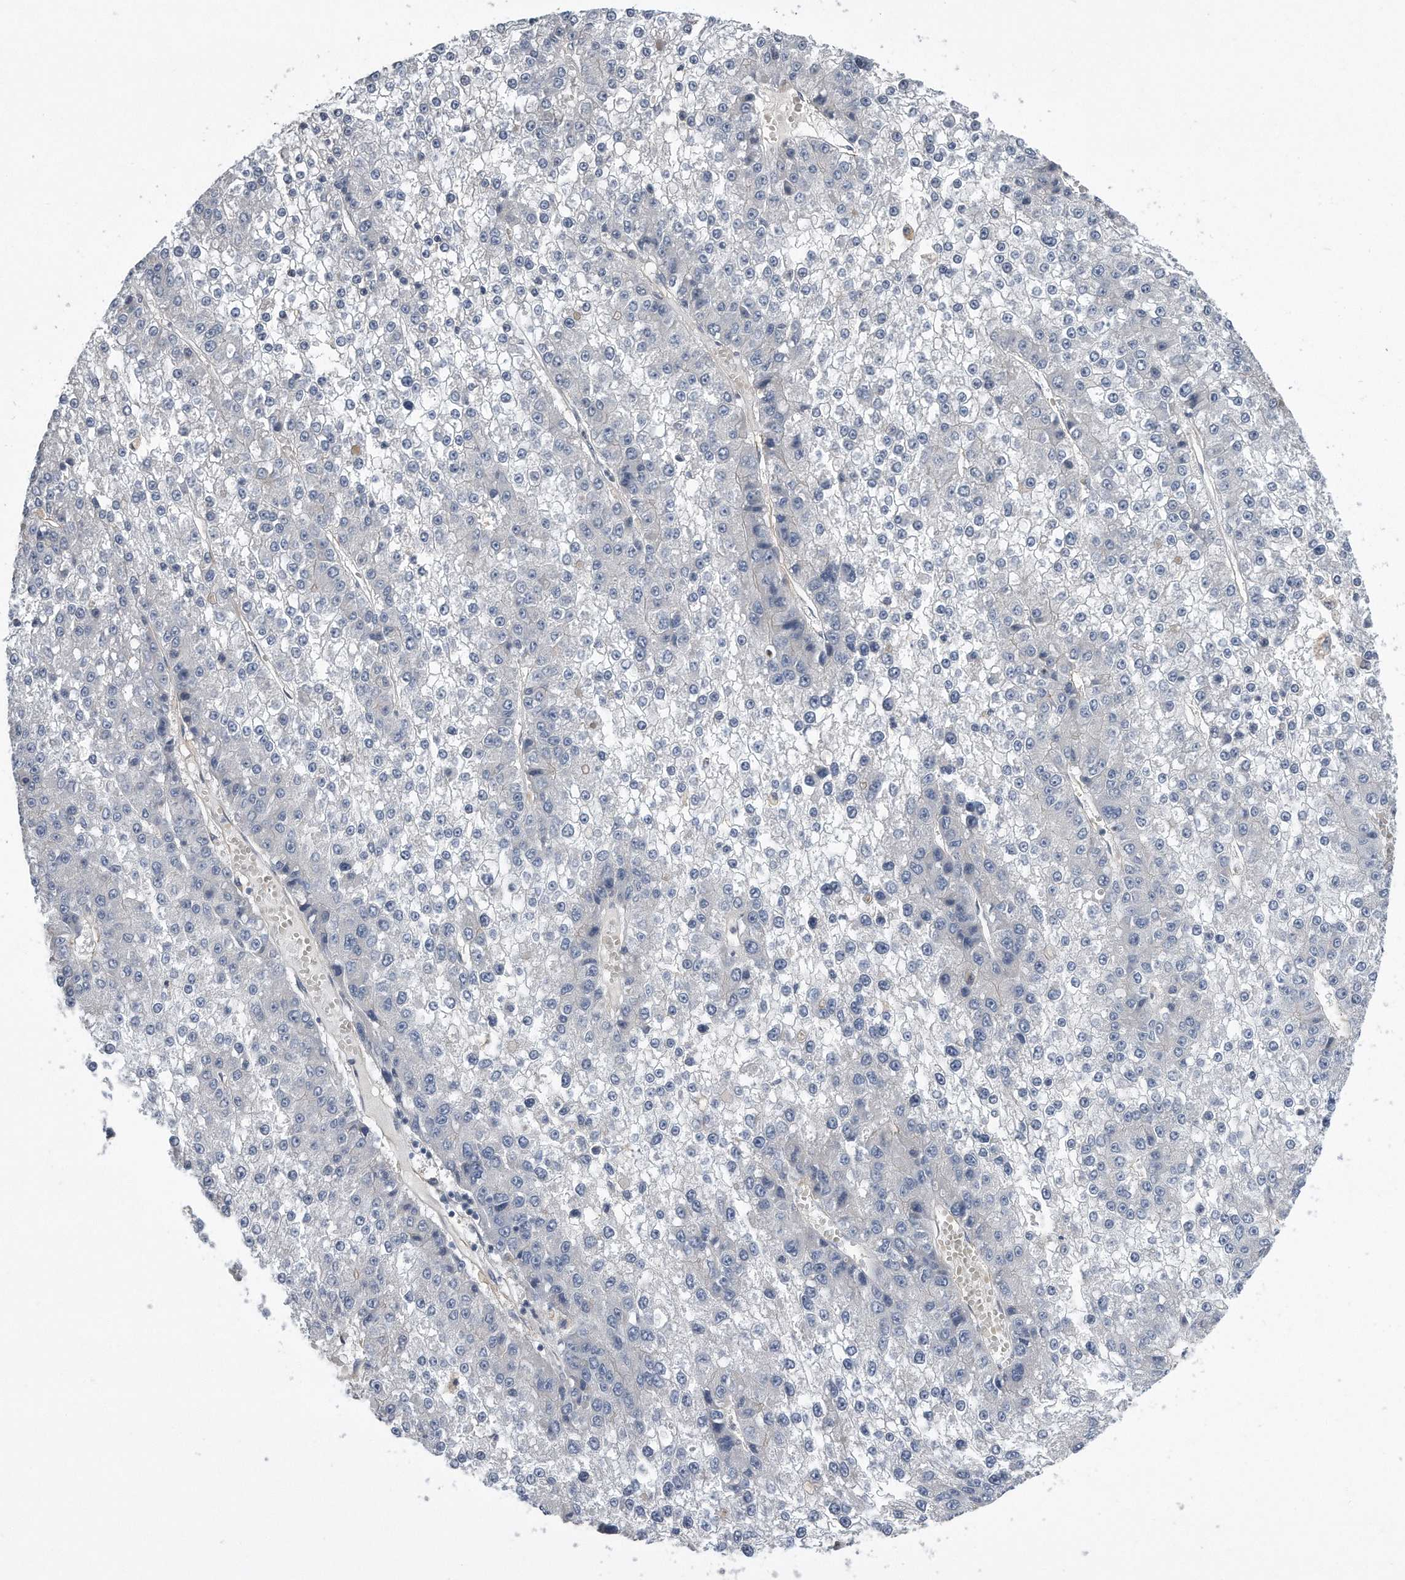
{"staining": {"intensity": "negative", "quantity": "none", "location": "none"}, "tissue": "liver cancer", "cell_type": "Tumor cells", "image_type": "cancer", "snomed": [{"axis": "morphology", "description": "Carcinoma, Hepatocellular, NOS"}, {"axis": "topography", "description": "Liver"}], "caption": "Tumor cells are negative for brown protein staining in liver cancer (hepatocellular carcinoma).", "gene": "GPC1", "patient": {"sex": "female", "age": 73}}